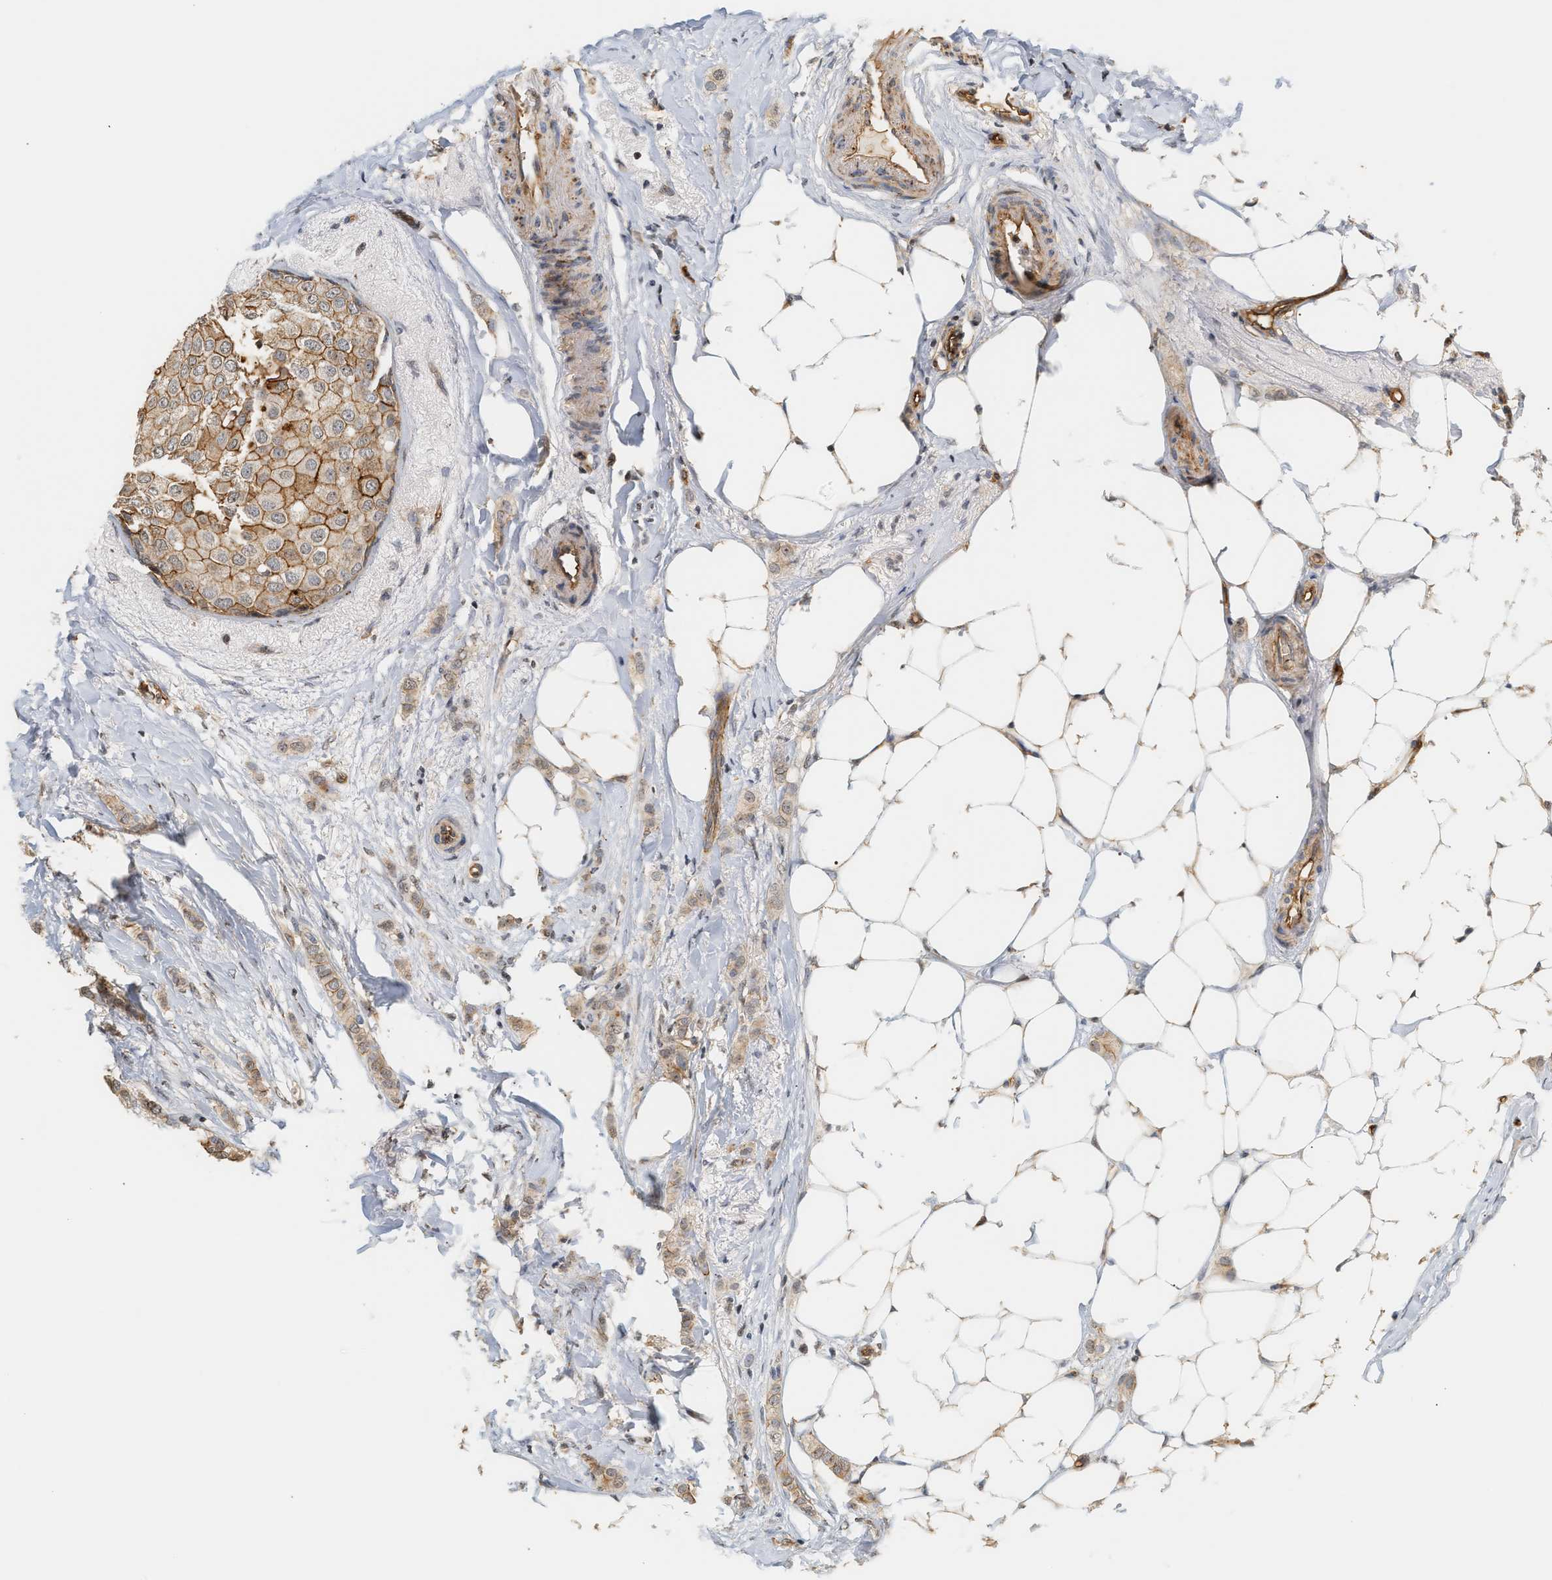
{"staining": {"intensity": "weak", "quantity": "25%-75%", "location": "cytoplasmic/membranous"}, "tissue": "breast cancer", "cell_type": "Tumor cells", "image_type": "cancer", "snomed": [{"axis": "morphology", "description": "Lobular carcinoma"}, {"axis": "topography", "description": "Breast"}], "caption": "Breast lobular carcinoma stained with IHC reveals weak cytoplasmic/membranous positivity in about 25%-75% of tumor cells.", "gene": "PLXND1", "patient": {"sex": "female", "age": 55}}